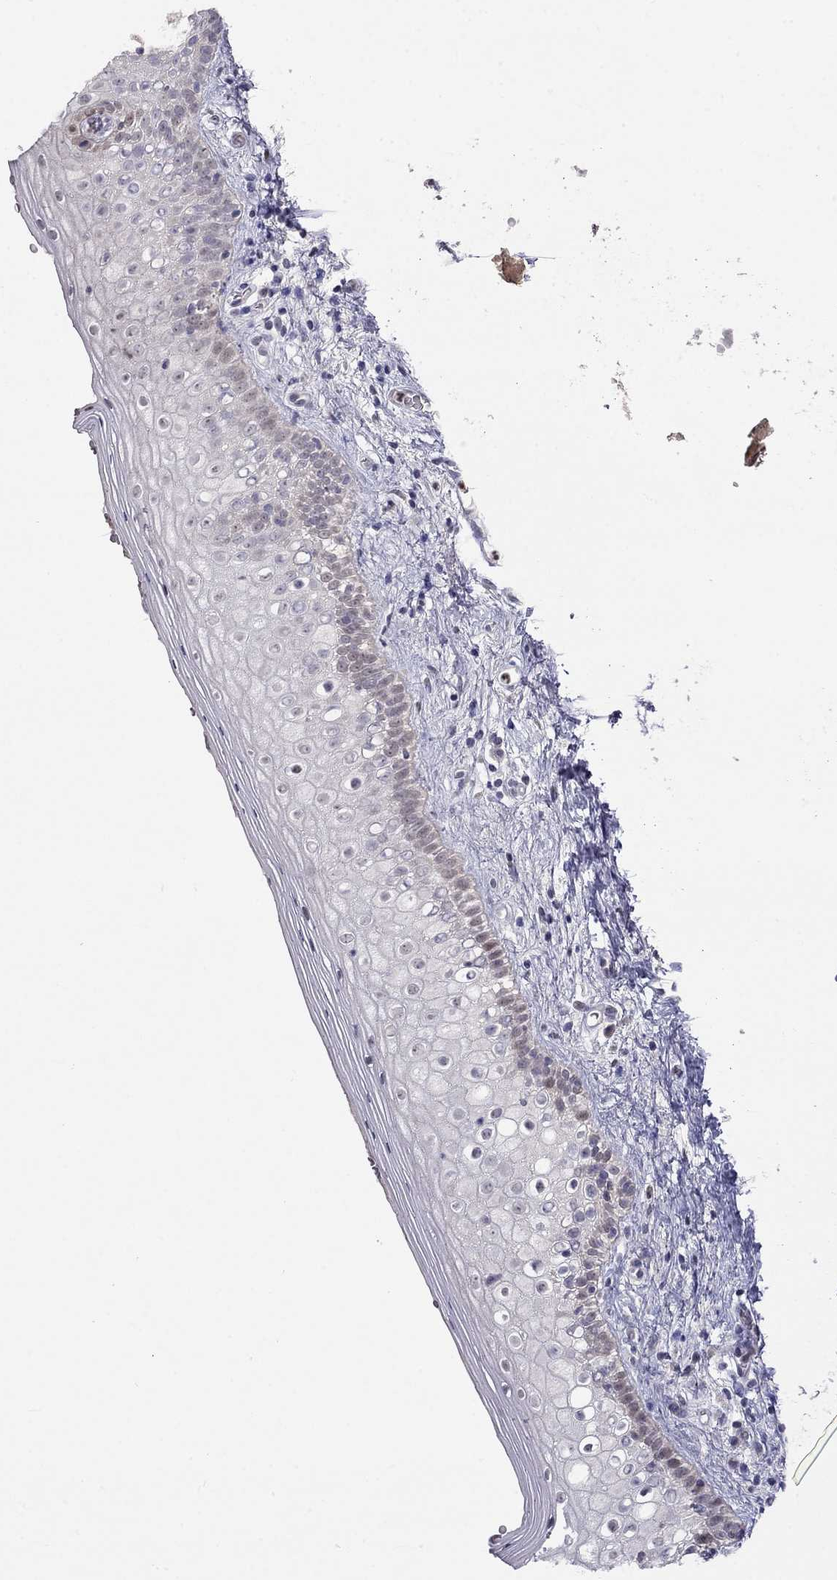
{"staining": {"intensity": "negative", "quantity": "none", "location": "none"}, "tissue": "vagina", "cell_type": "Squamous epithelial cells", "image_type": "normal", "snomed": [{"axis": "morphology", "description": "Normal tissue, NOS"}, {"axis": "topography", "description": "Vagina"}], "caption": "Vagina was stained to show a protein in brown. There is no significant staining in squamous epithelial cells. (Immunohistochemistry, brightfield microscopy, high magnification).", "gene": "LRRC39", "patient": {"sex": "female", "age": 47}}